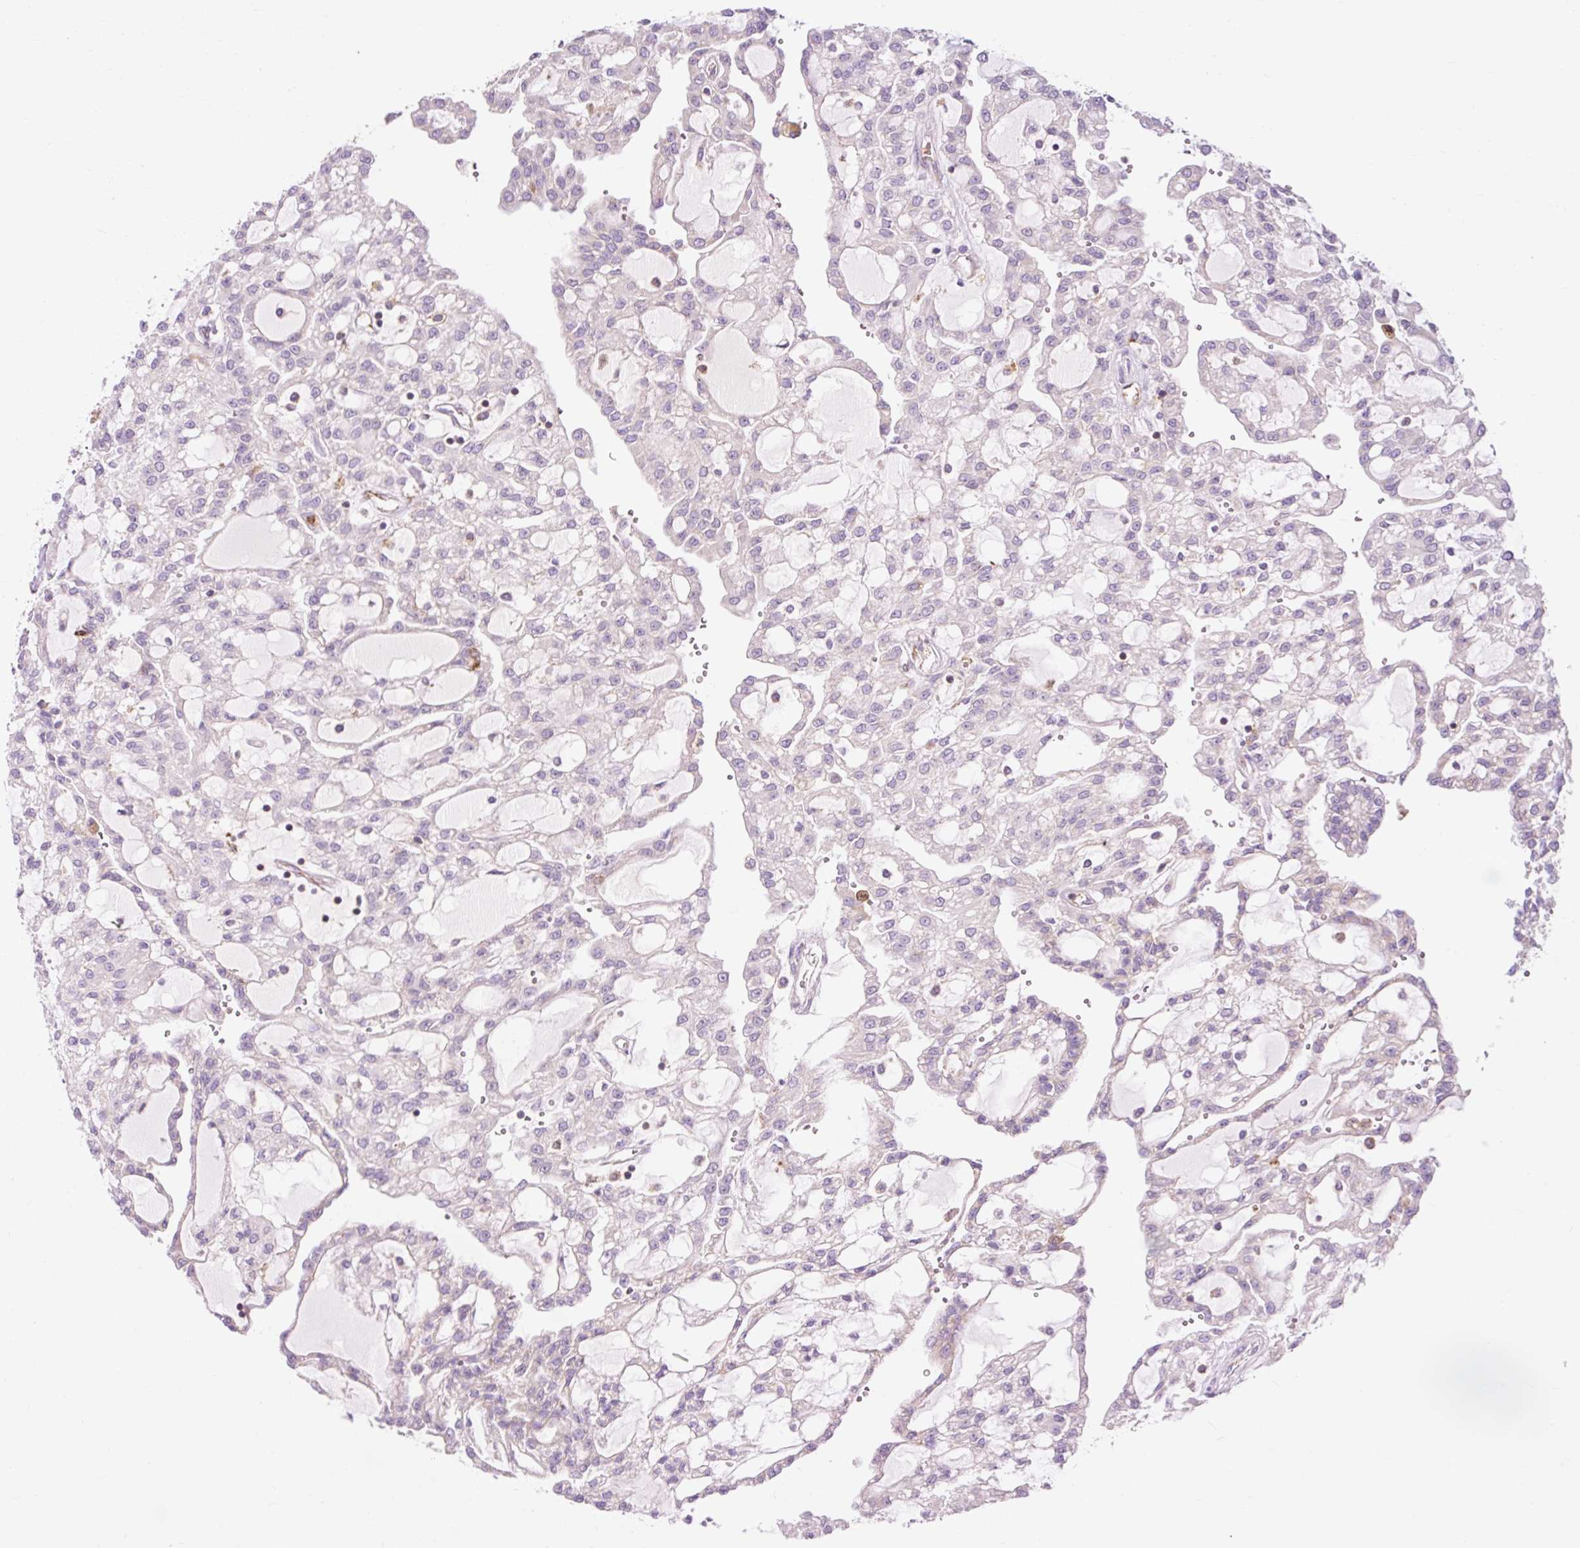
{"staining": {"intensity": "negative", "quantity": "none", "location": "none"}, "tissue": "renal cancer", "cell_type": "Tumor cells", "image_type": "cancer", "snomed": [{"axis": "morphology", "description": "Adenocarcinoma, NOS"}, {"axis": "topography", "description": "Kidney"}], "caption": "An immunohistochemistry micrograph of renal adenocarcinoma is shown. There is no staining in tumor cells of renal adenocarcinoma.", "gene": "CD83", "patient": {"sex": "male", "age": 63}}